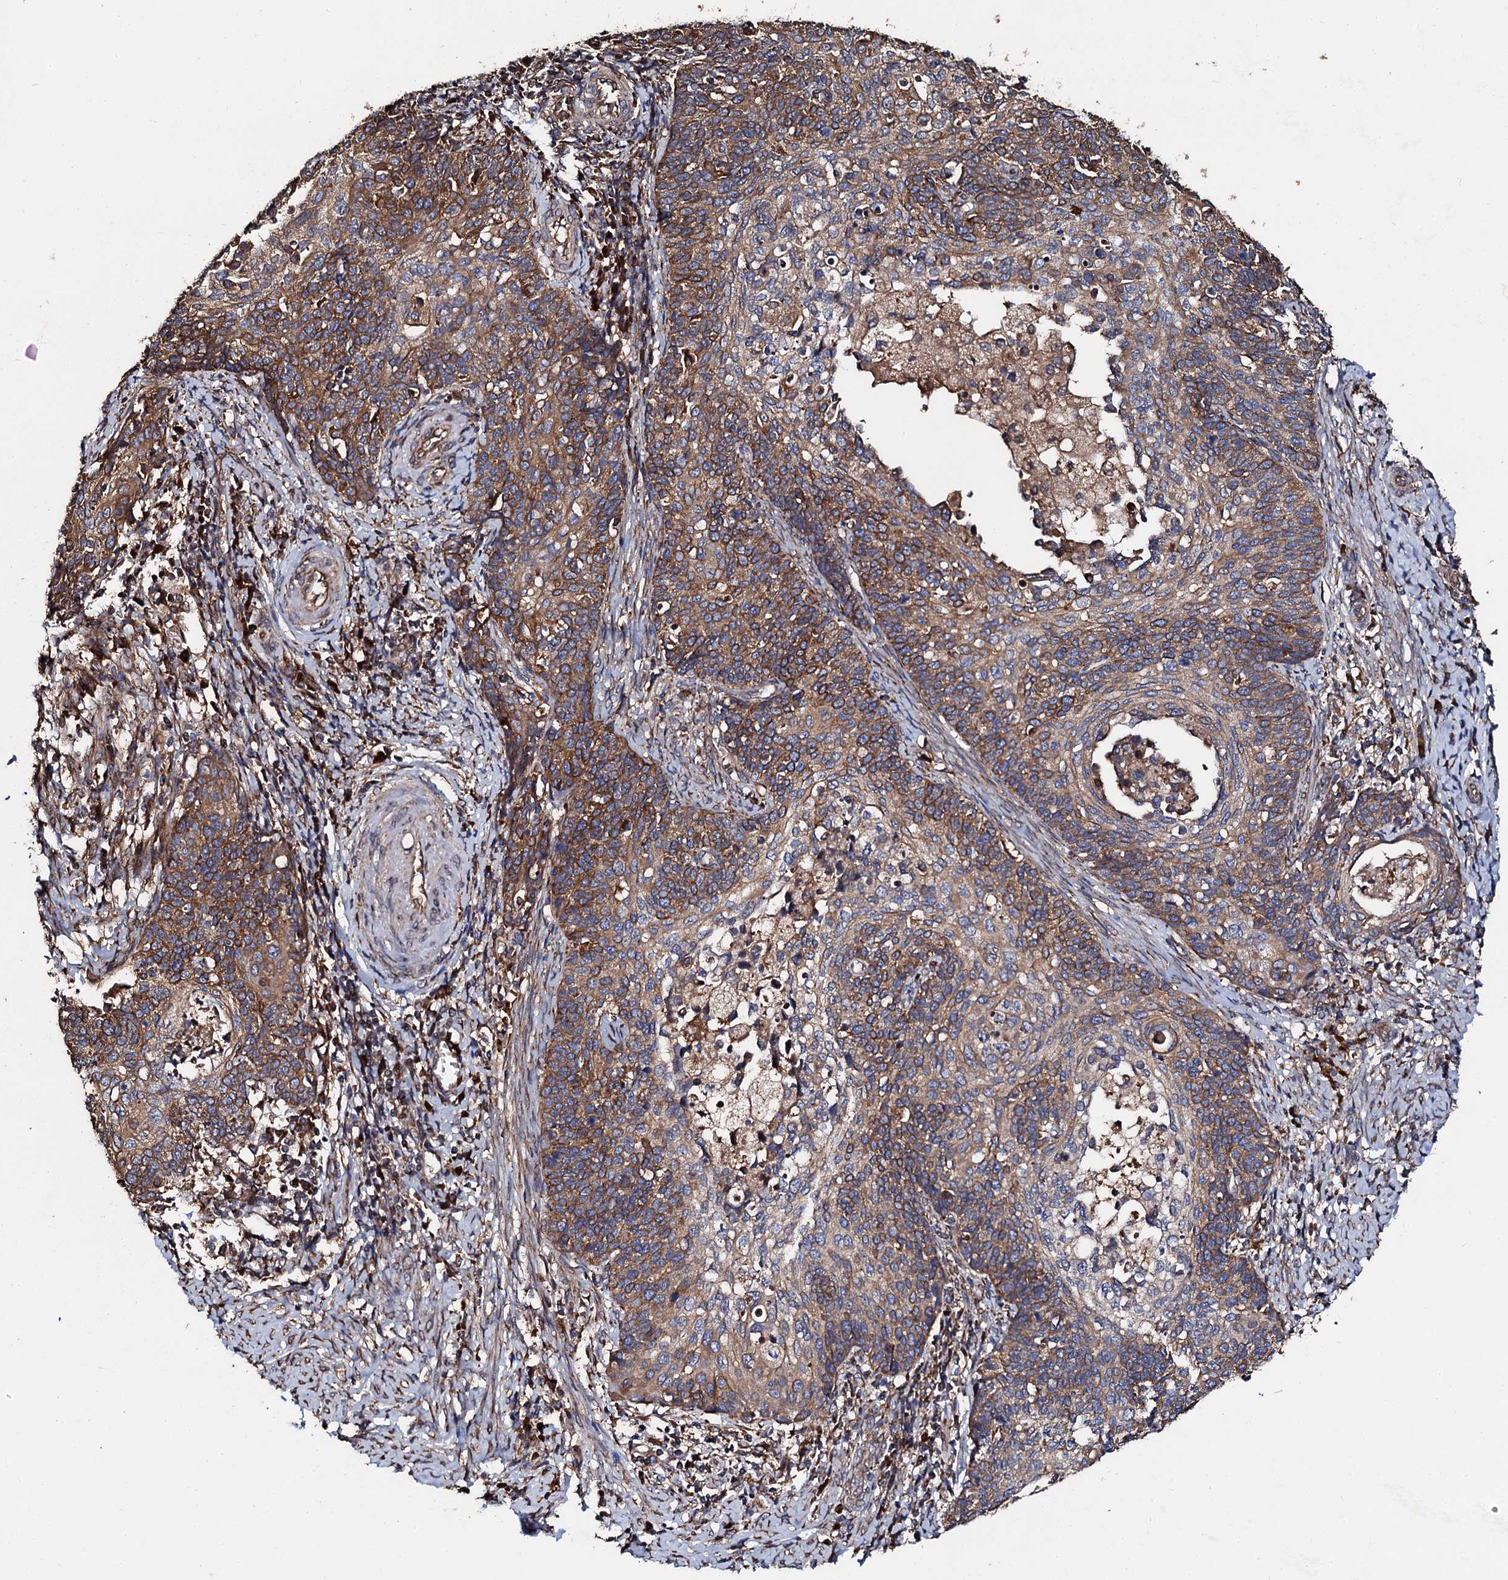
{"staining": {"intensity": "moderate", "quantity": ">75%", "location": "cytoplasmic/membranous"}, "tissue": "cervical cancer", "cell_type": "Tumor cells", "image_type": "cancer", "snomed": [{"axis": "morphology", "description": "Squamous cell carcinoma, NOS"}, {"axis": "topography", "description": "Cervix"}], "caption": "Human squamous cell carcinoma (cervical) stained with a brown dye demonstrates moderate cytoplasmic/membranous positive staining in about >75% of tumor cells.", "gene": "CKAP5", "patient": {"sex": "female", "age": 39}}